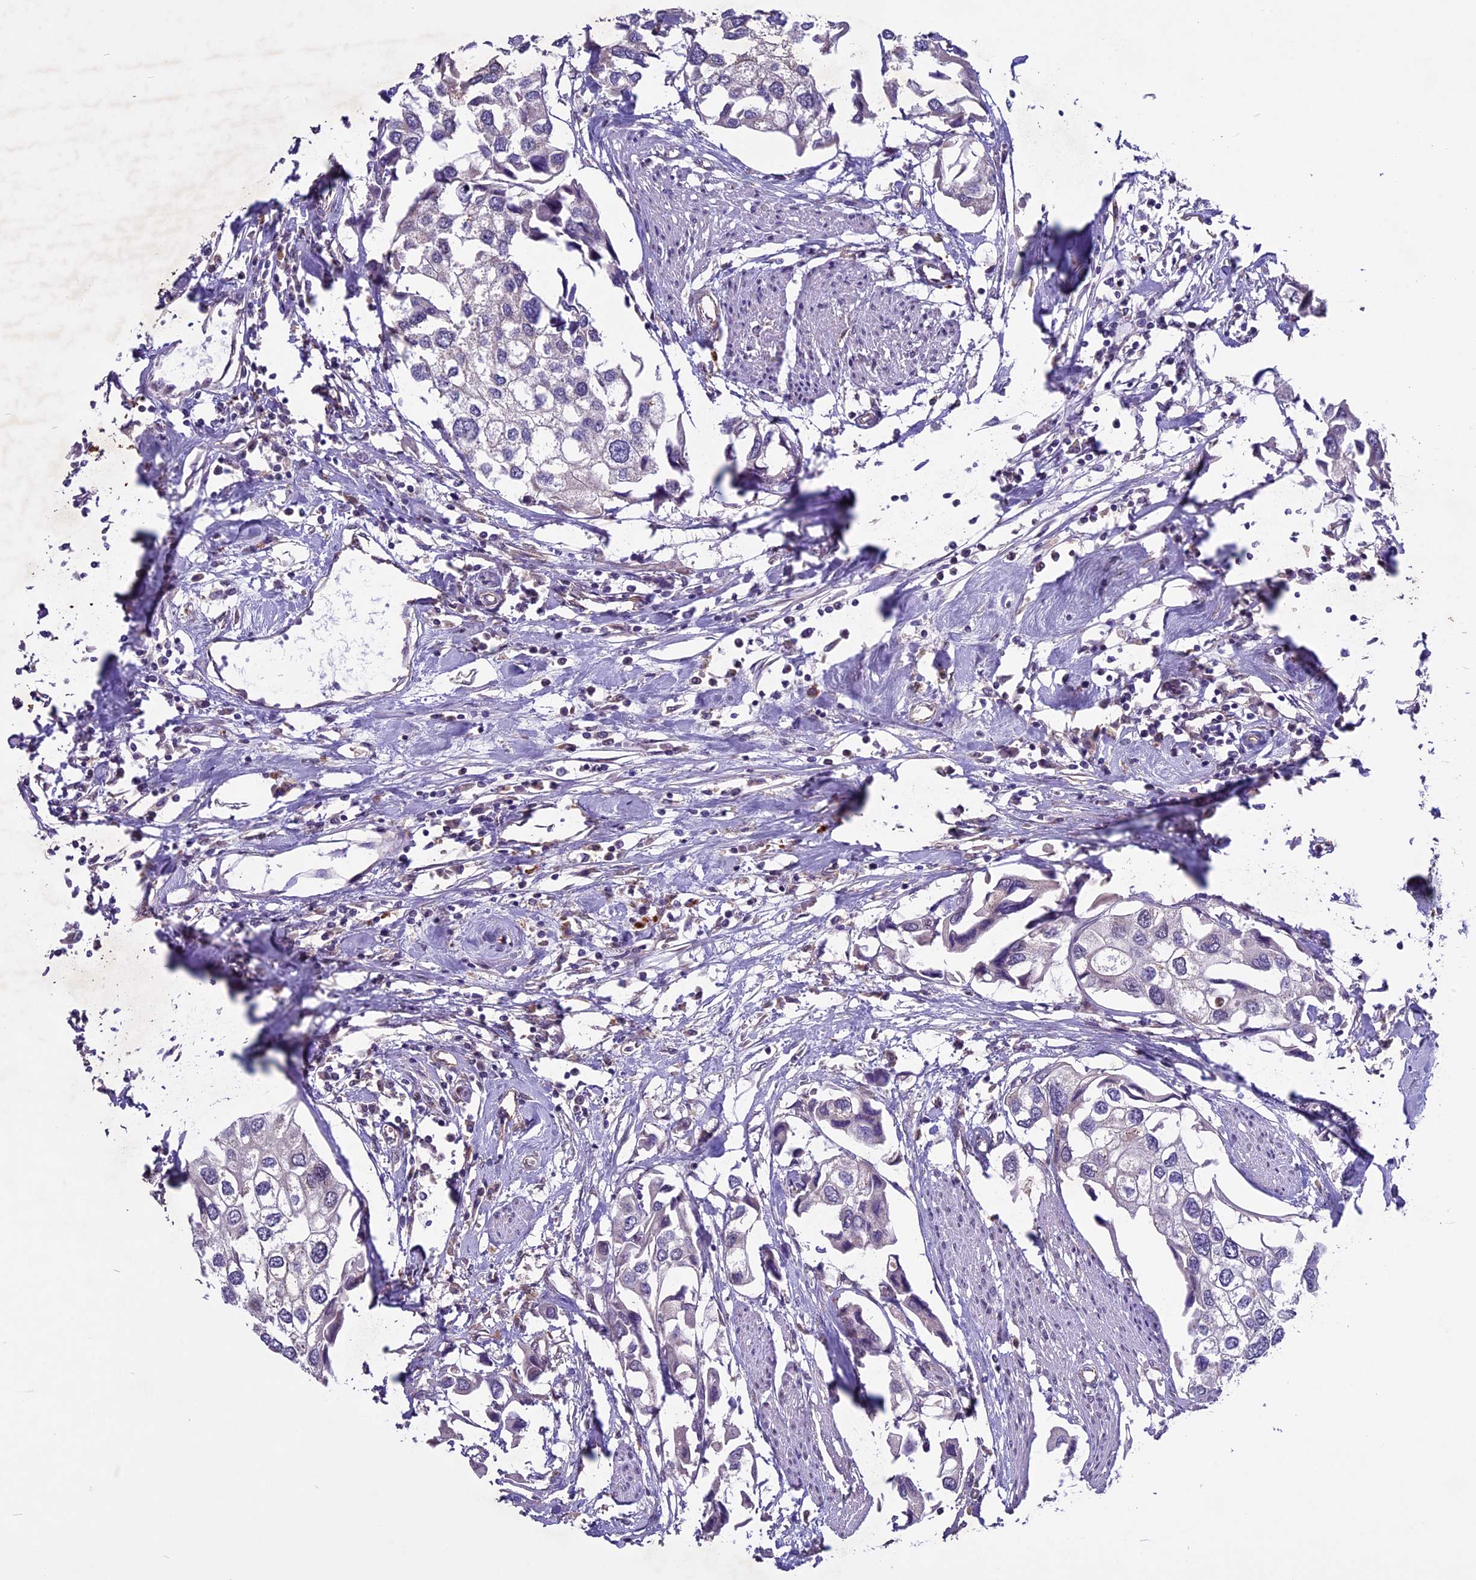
{"staining": {"intensity": "negative", "quantity": "none", "location": "none"}, "tissue": "urothelial cancer", "cell_type": "Tumor cells", "image_type": "cancer", "snomed": [{"axis": "morphology", "description": "Urothelial carcinoma, High grade"}, {"axis": "topography", "description": "Urinary bladder"}], "caption": "Protein analysis of urothelial carcinoma (high-grade) reveals no significant staining in tumor cells.", "gene": "C3orf70", "patient": {"sex": "male", "age": 64}}